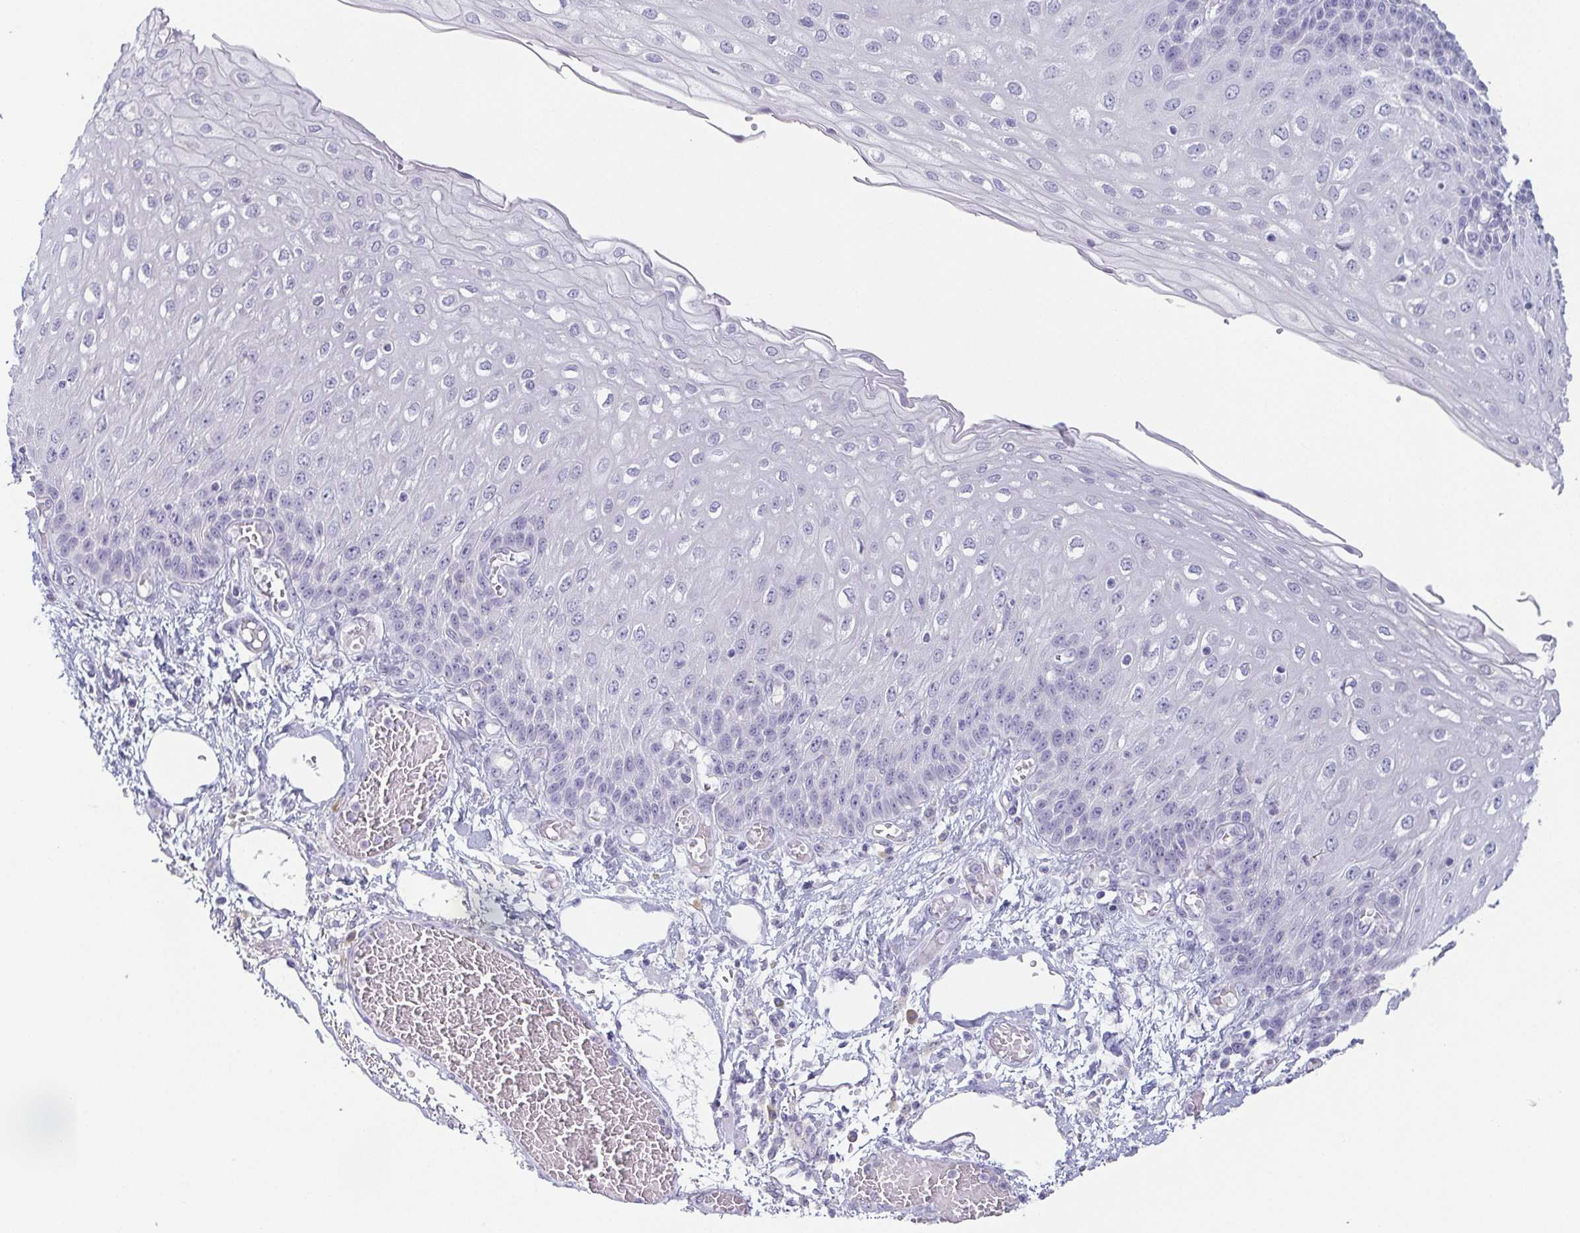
{"staining": {"intensity": "negative", "quantity": "none", "location": "none"}, "tissue": "esophagus", "cell_type": "Squamous epithelial cells", "image_type": "normal", "snomed": [{"axis": "morphology", "description": "Normal tissue, NOS"}, {"axis": "morphology", "description": "Adenocarcinoma, NOS"}, {"axis": "topography", "description": "Esophagus"}], "caption": "Squamous epithelial cells are negative for brown protein staining in benign esophagus. The staining was performed using DAB (3,3'-diaminobenzidine) to visualize the protein expression in brown, while the nuclei were stained in blue with hematoxylin (Magnification: 20x).", "gene": "PRR27", "patient": {"sex": "male", "age": 81}}